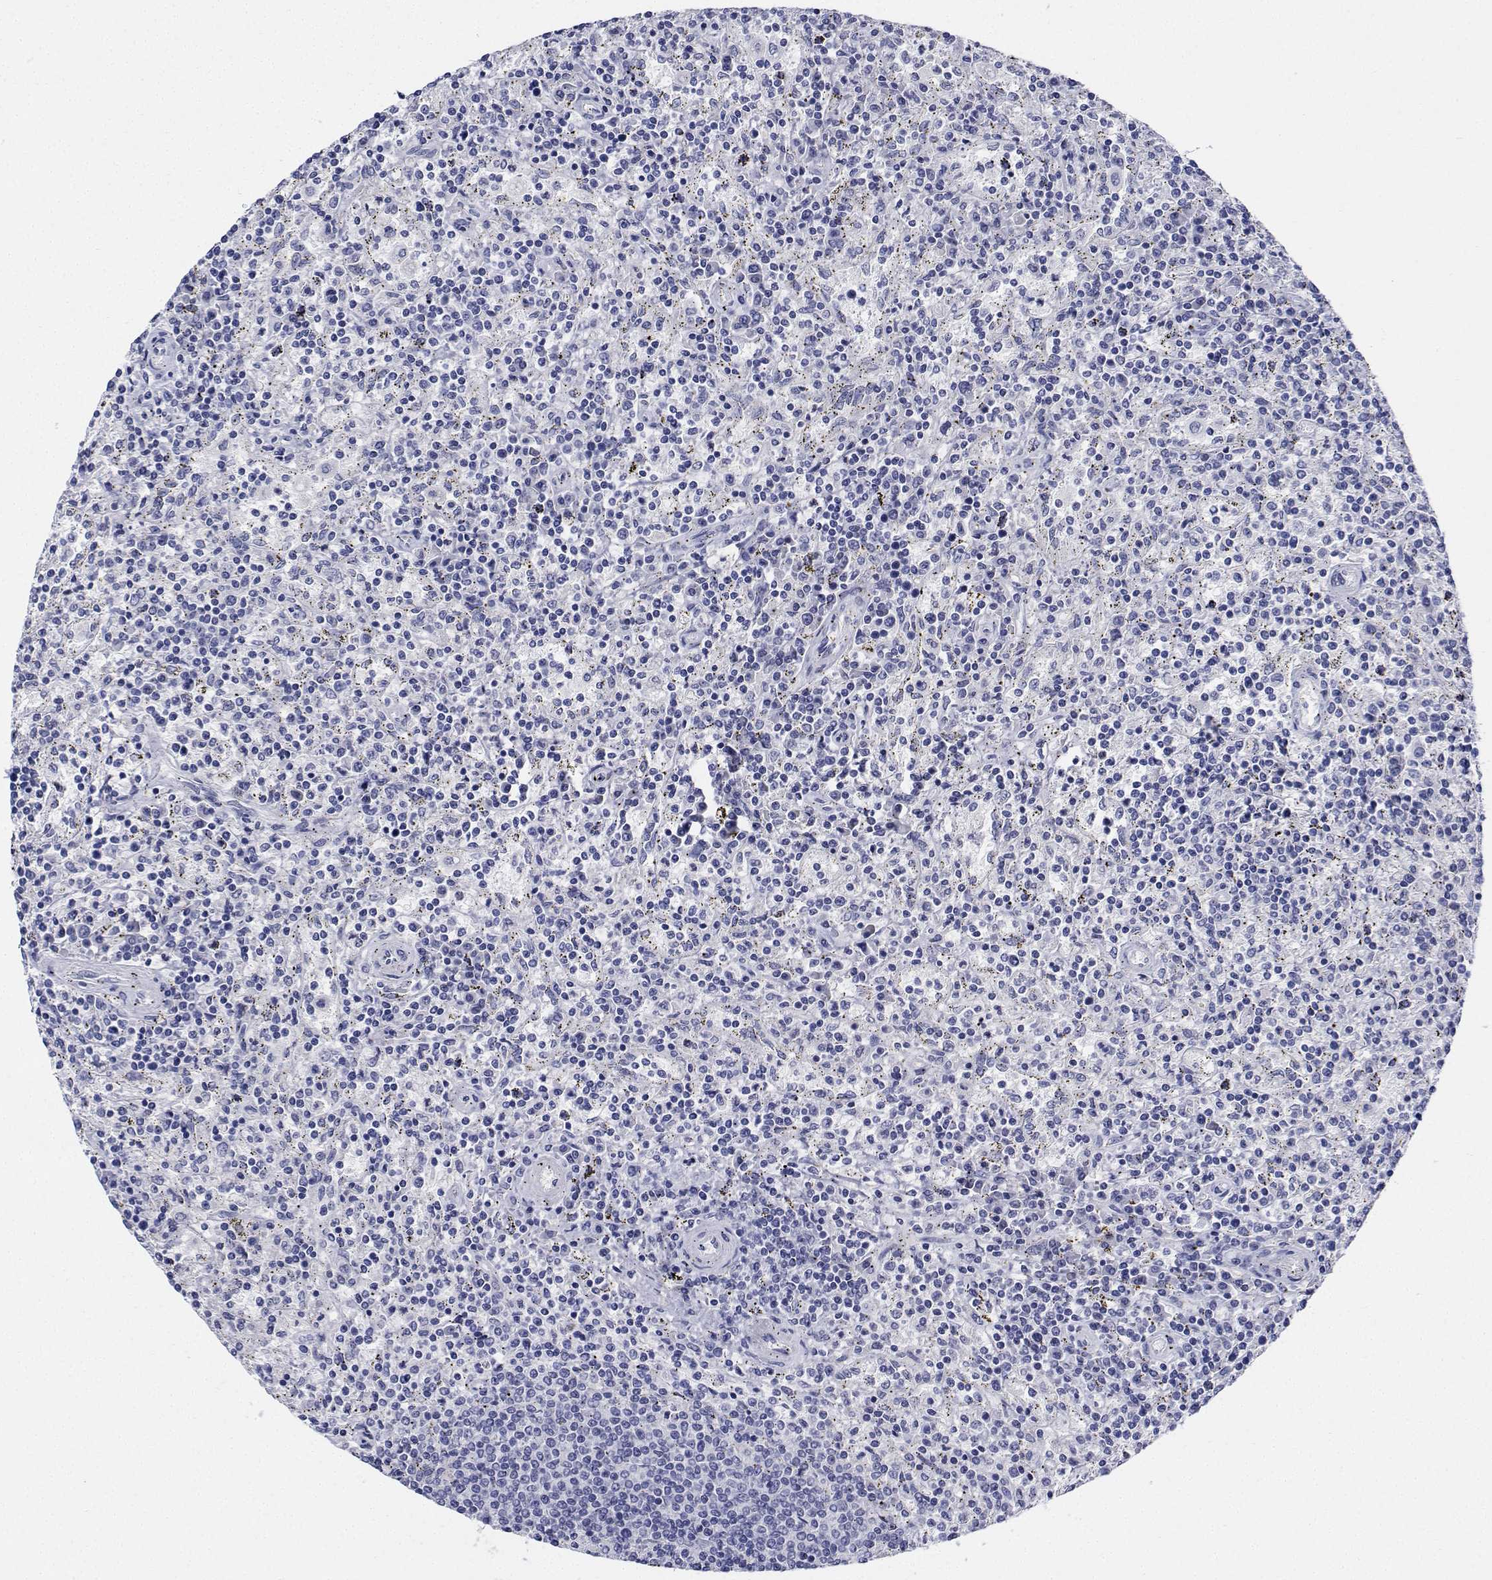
{"staining": {"intensity": "negative", "quantity": "none", "location": "none"}, "tissue": "lymphoma", "cell_type": "Tumor cells", "image_type": "cancer", "snomed": [{"axis": "morphology", "description": "Malignant lymphoma, non-Hodgkin's type, Low grade"}, {"axis": "topography", "description": "Spleen"}], "caption": "The photomicrograph reveals no staining of tumor cells in lymphoma. (Immunohistochemistry, brightfield microscopy, high magnification).", "gene": "PLXNA4", "patient": {"sex": "male", "age": 62}}